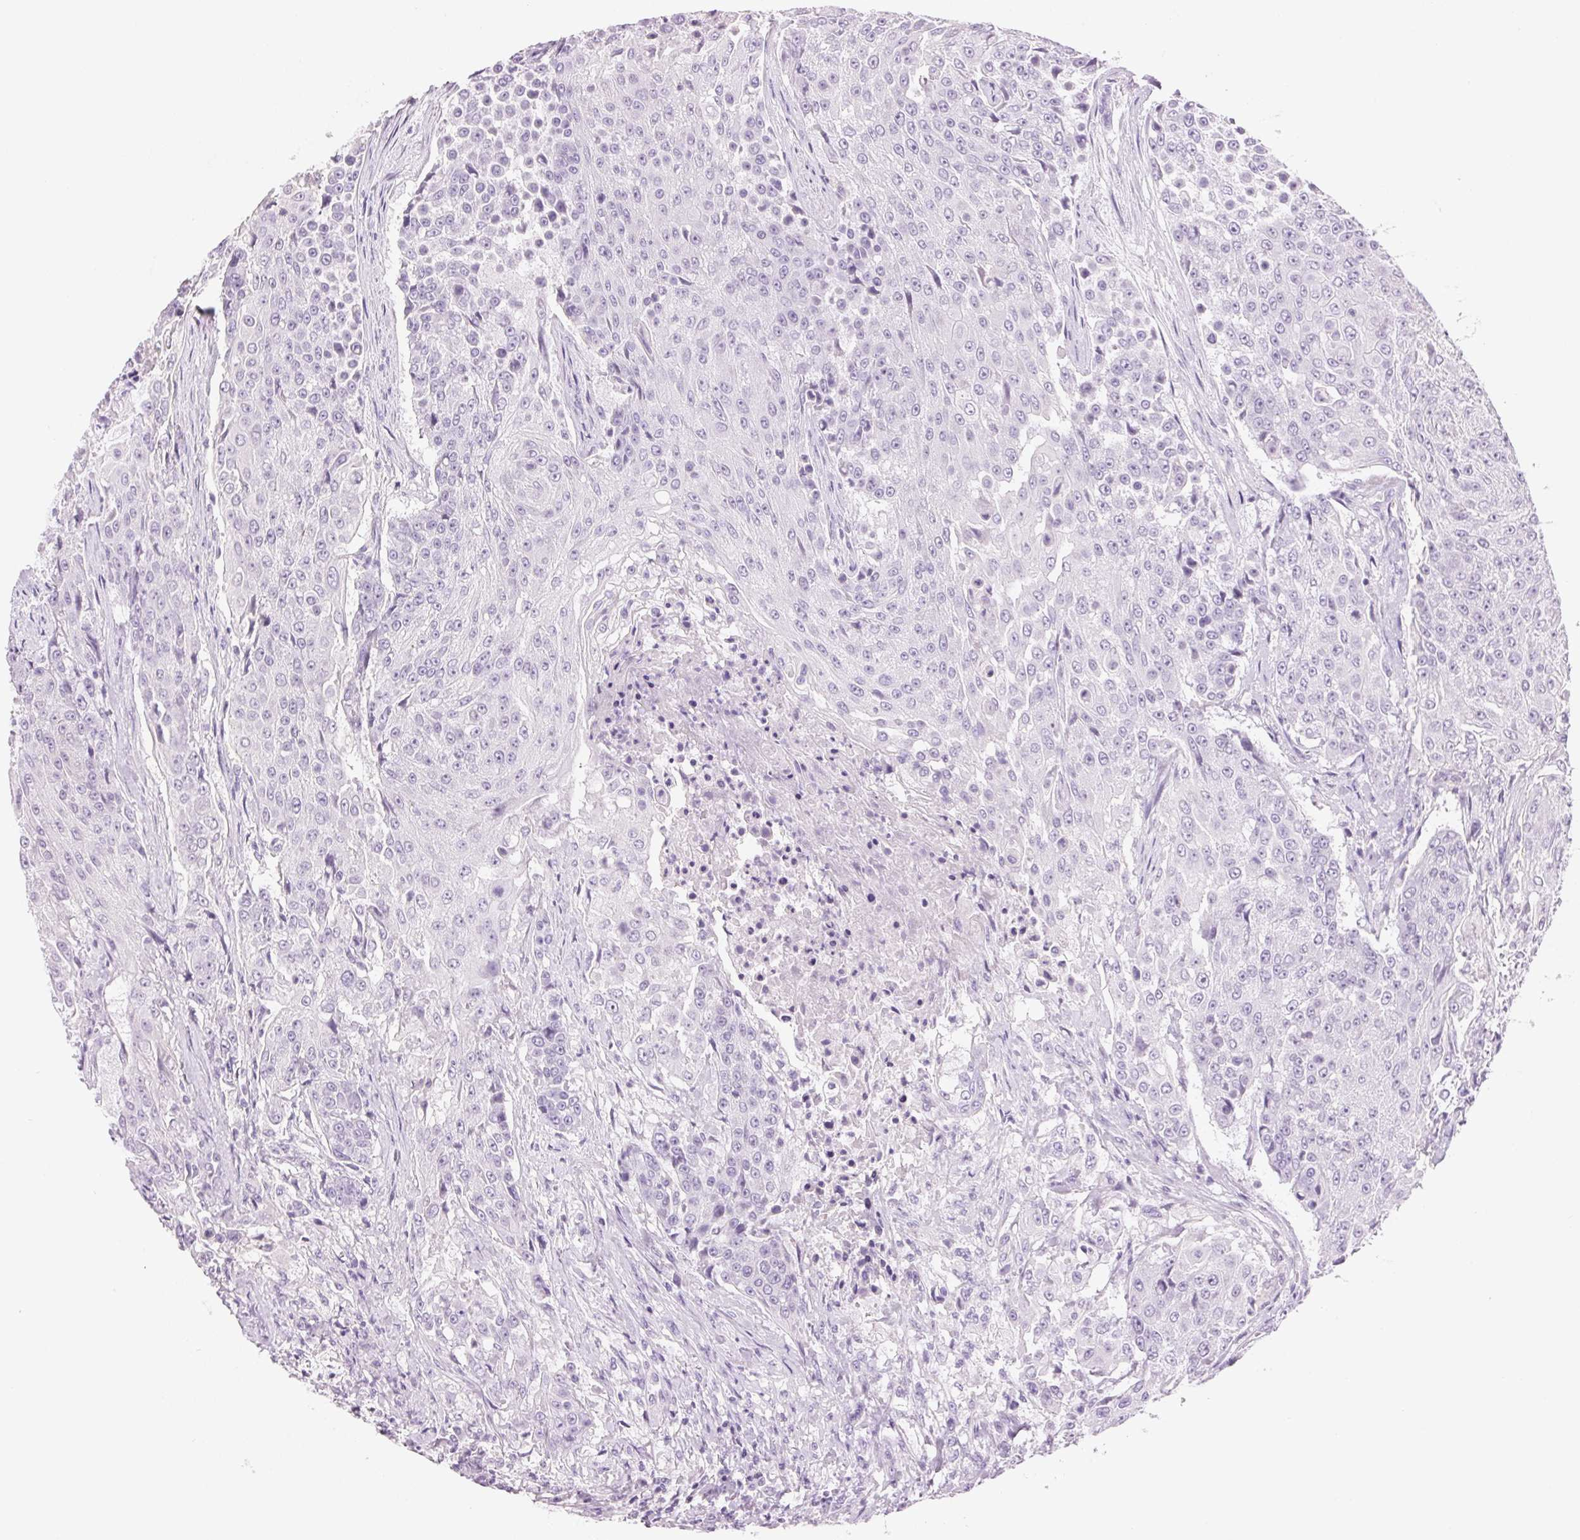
{"staining": {"intensity": "negative", "quantity": "none", "location": "none"}, "tissue": "urothelial cancer", "cell_type": "Tumor cells", "image_type": "cancer", "snomed": [{"axis": "morphology", "description": "Urothelial carcinoma, High grade"}, {"axis": "topography", "description": "Urinary bladder"}], "caption": "Urothelial cancer was stained to show a protein in brown. There is no significant expression in tumor cells. The staining was performed using DAB (3,3'-diaminobenzidine) to visualize the protein expression in brown, while the nuclei were stained in blue with hematoxylin (Magnification: 20x).", "gene": "HSD17B2", "patient": {"sex": "female", "age": 63}}